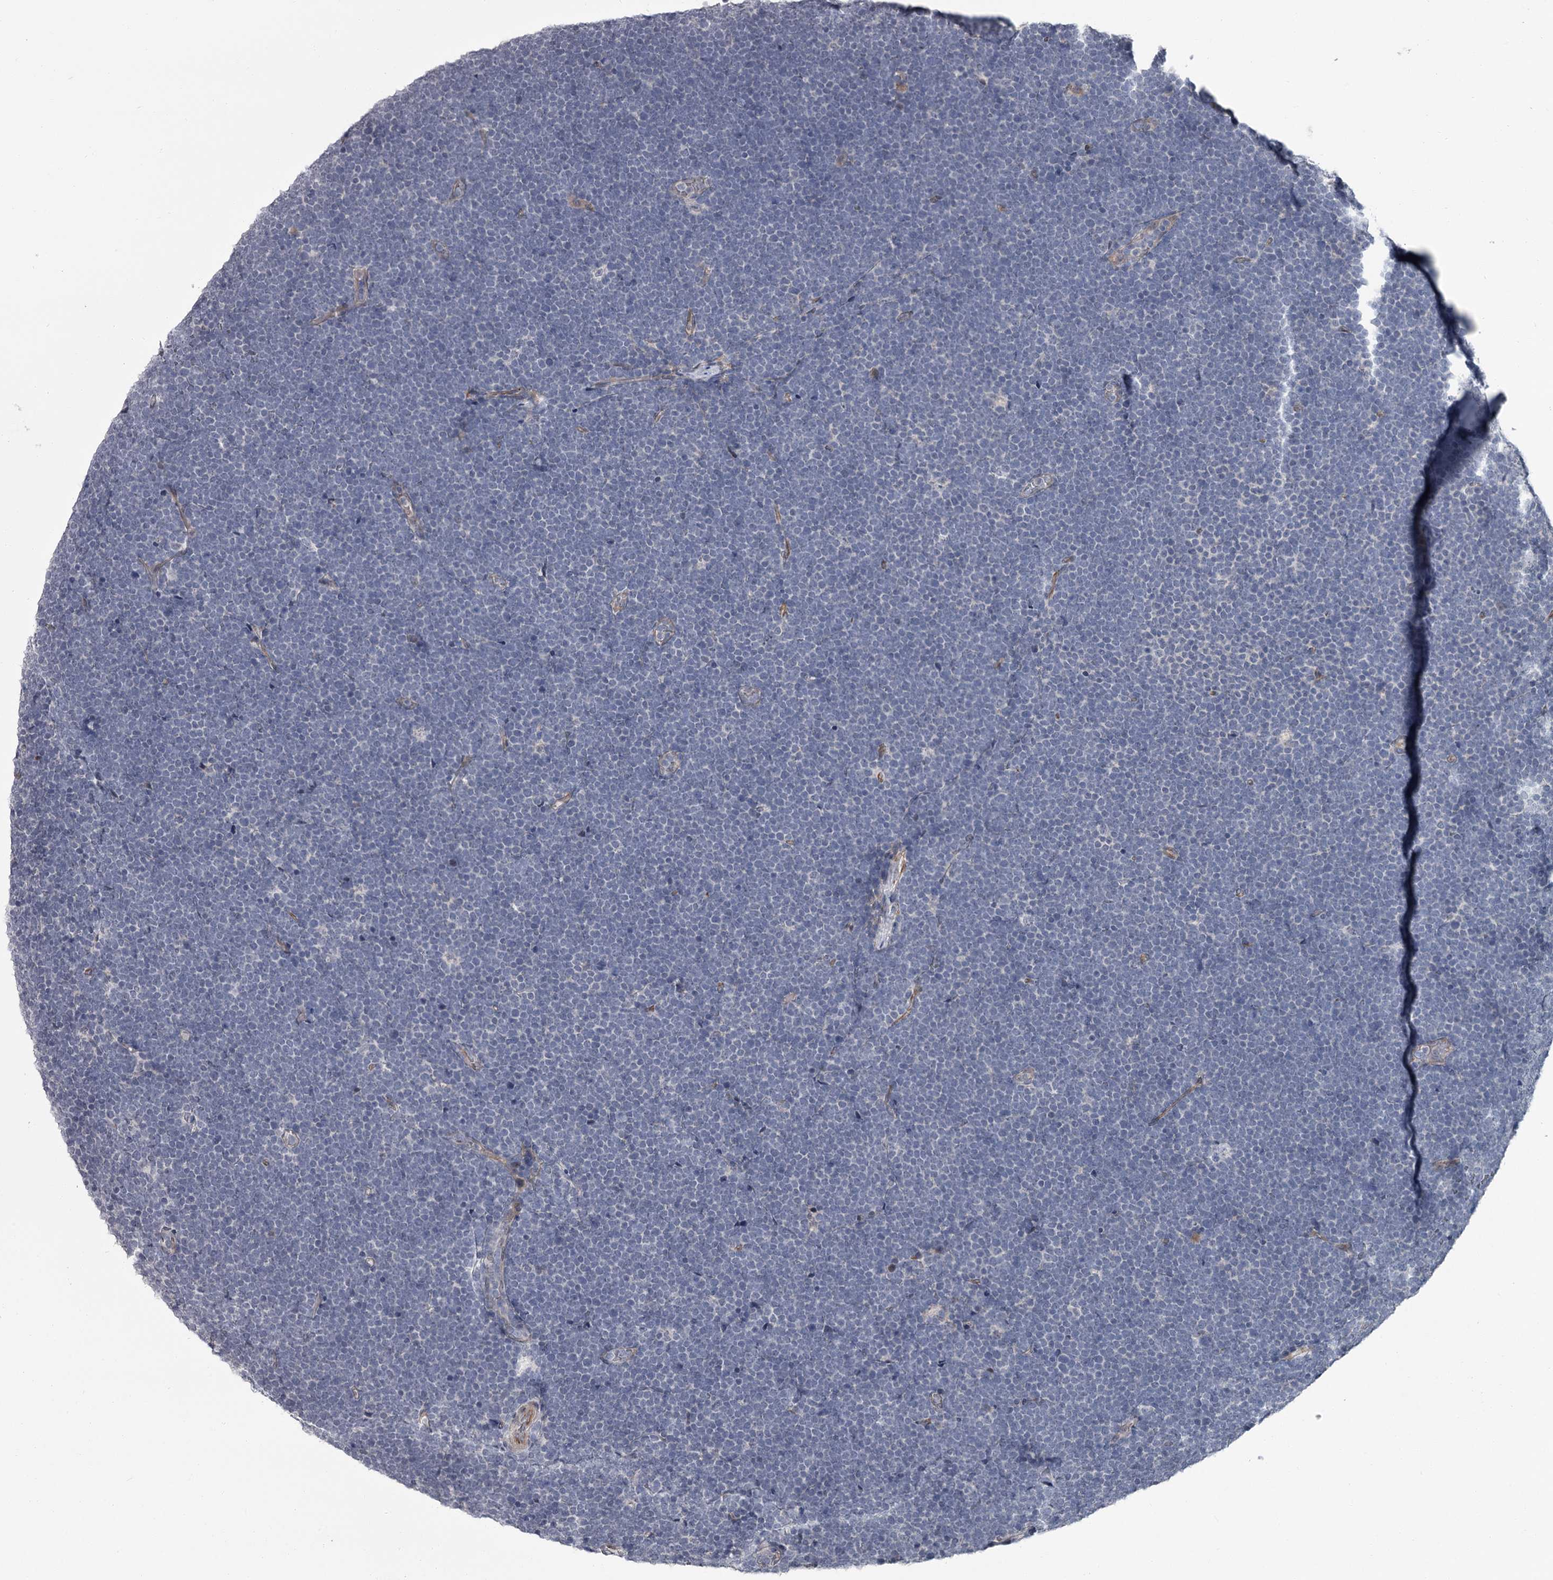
{"staining": {"intensity": "negative", "quantity": "none", "location": "none"}, "tissue": "lymphoma", "cell_type": "Tumor cells", "image_type": "cancer", "snomed": [{"axis": "morphology", "description": "Malignant lymphoma, non-Hodgkin's type, High grade"}, {"axis": "topography", "description": "Lymph node"}], "caption": "A photomicrograph of malignant lymphoma, non-Hodgkin's type (high-grade) stained for a protein demonstrates no brown staining in tumor cells.", "gene": "PRPF40B", "patient": {"sex": "male", "age": 13}}